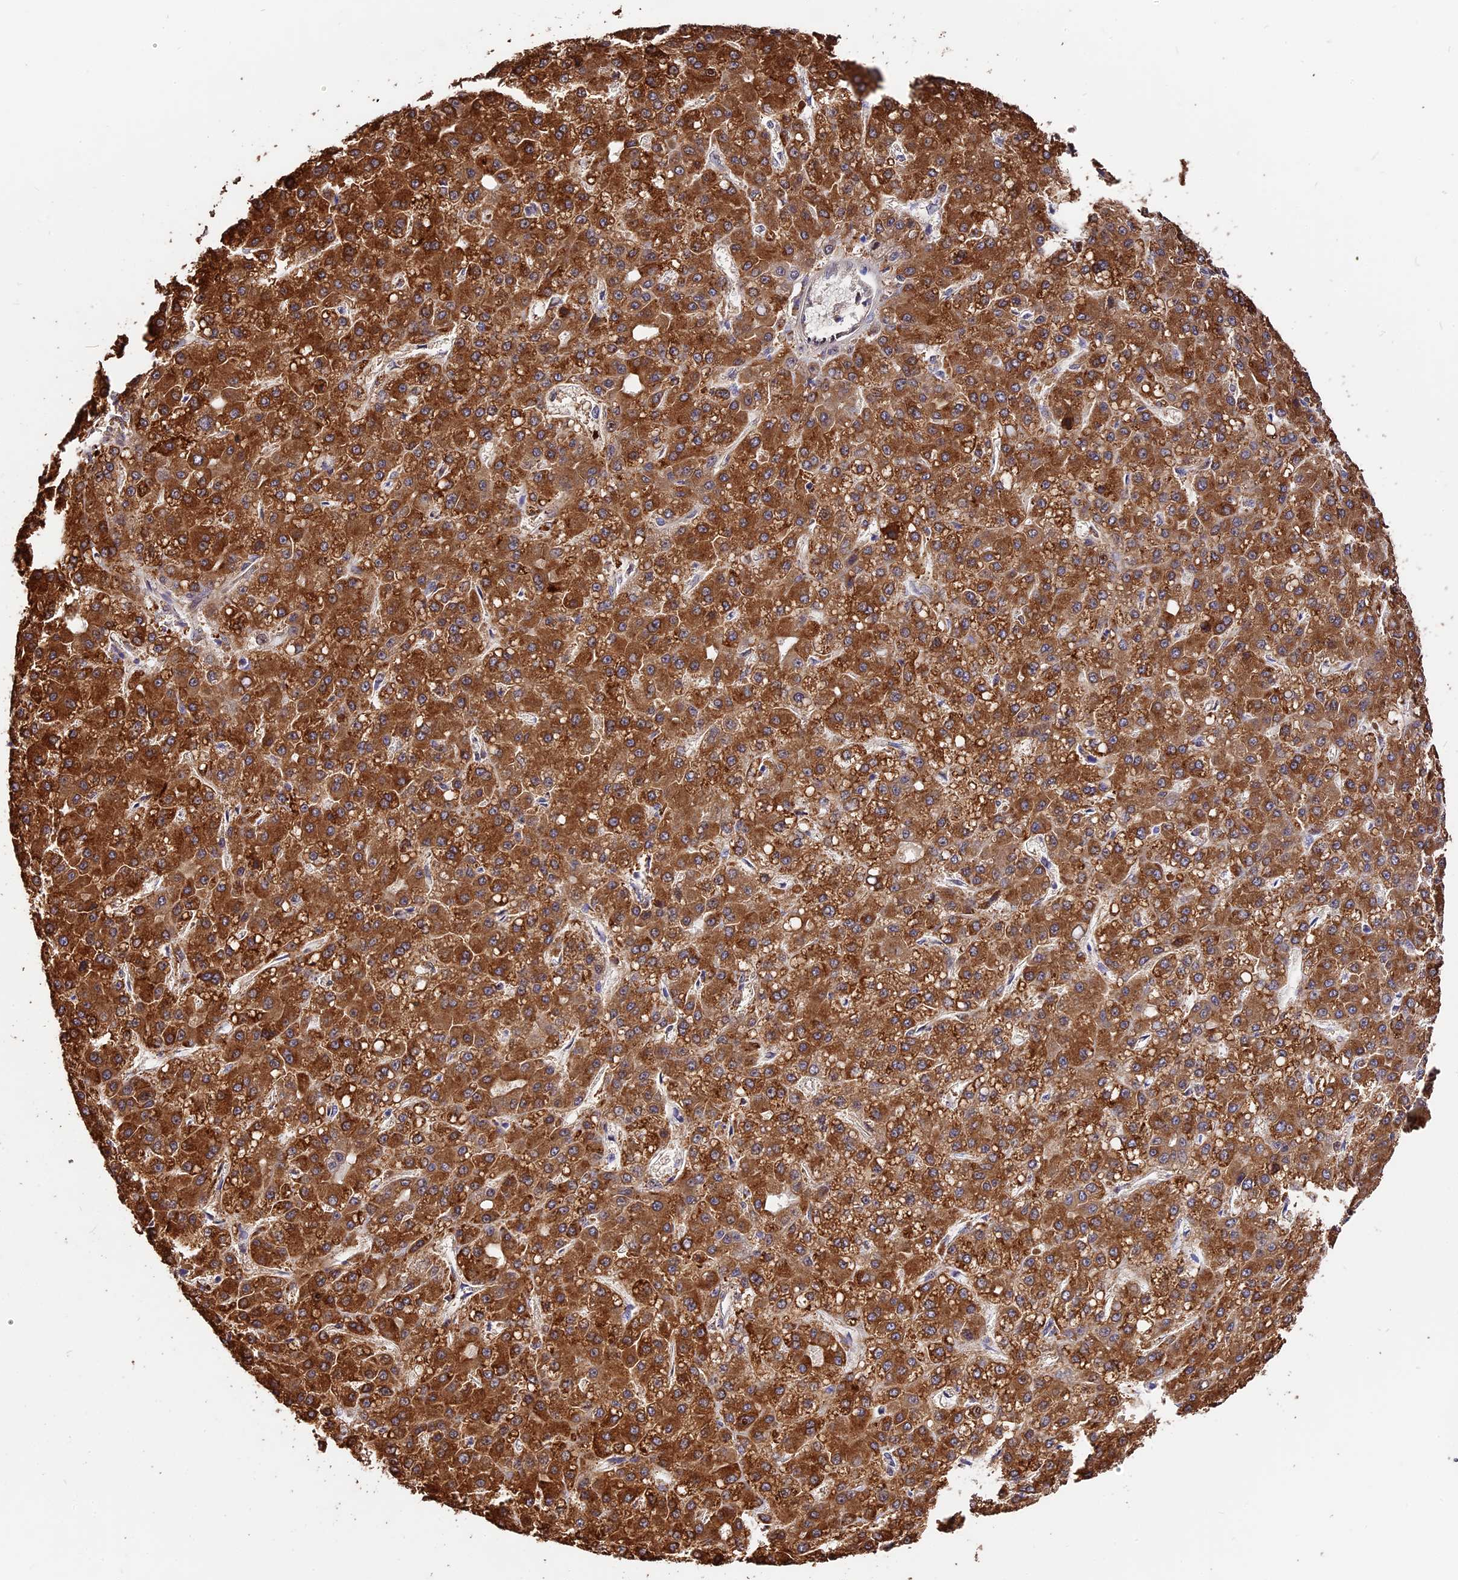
{"staining": {"intensity": "strong", "quantity": ">75%", "location": "cytoplasmic/membranous"}, "tissue": "liver cancer", "cell_type": "Tumor cells", "image_type": "cancer", "snomed": [{"axis": "morphology", "description": "Carcinoma, Hepatocellular, NOS"}, {"axis": "topography", "description": "Liver"}], "caption": "Human liver cancer (hepatocellular carcinoma) stained with a brown dye exhibits strong cytoplasmic/membranous positive positivity in about >75% of tumor cells.", "gene": "TRMT1", "patient": {"sex": "male", "age": 67}}